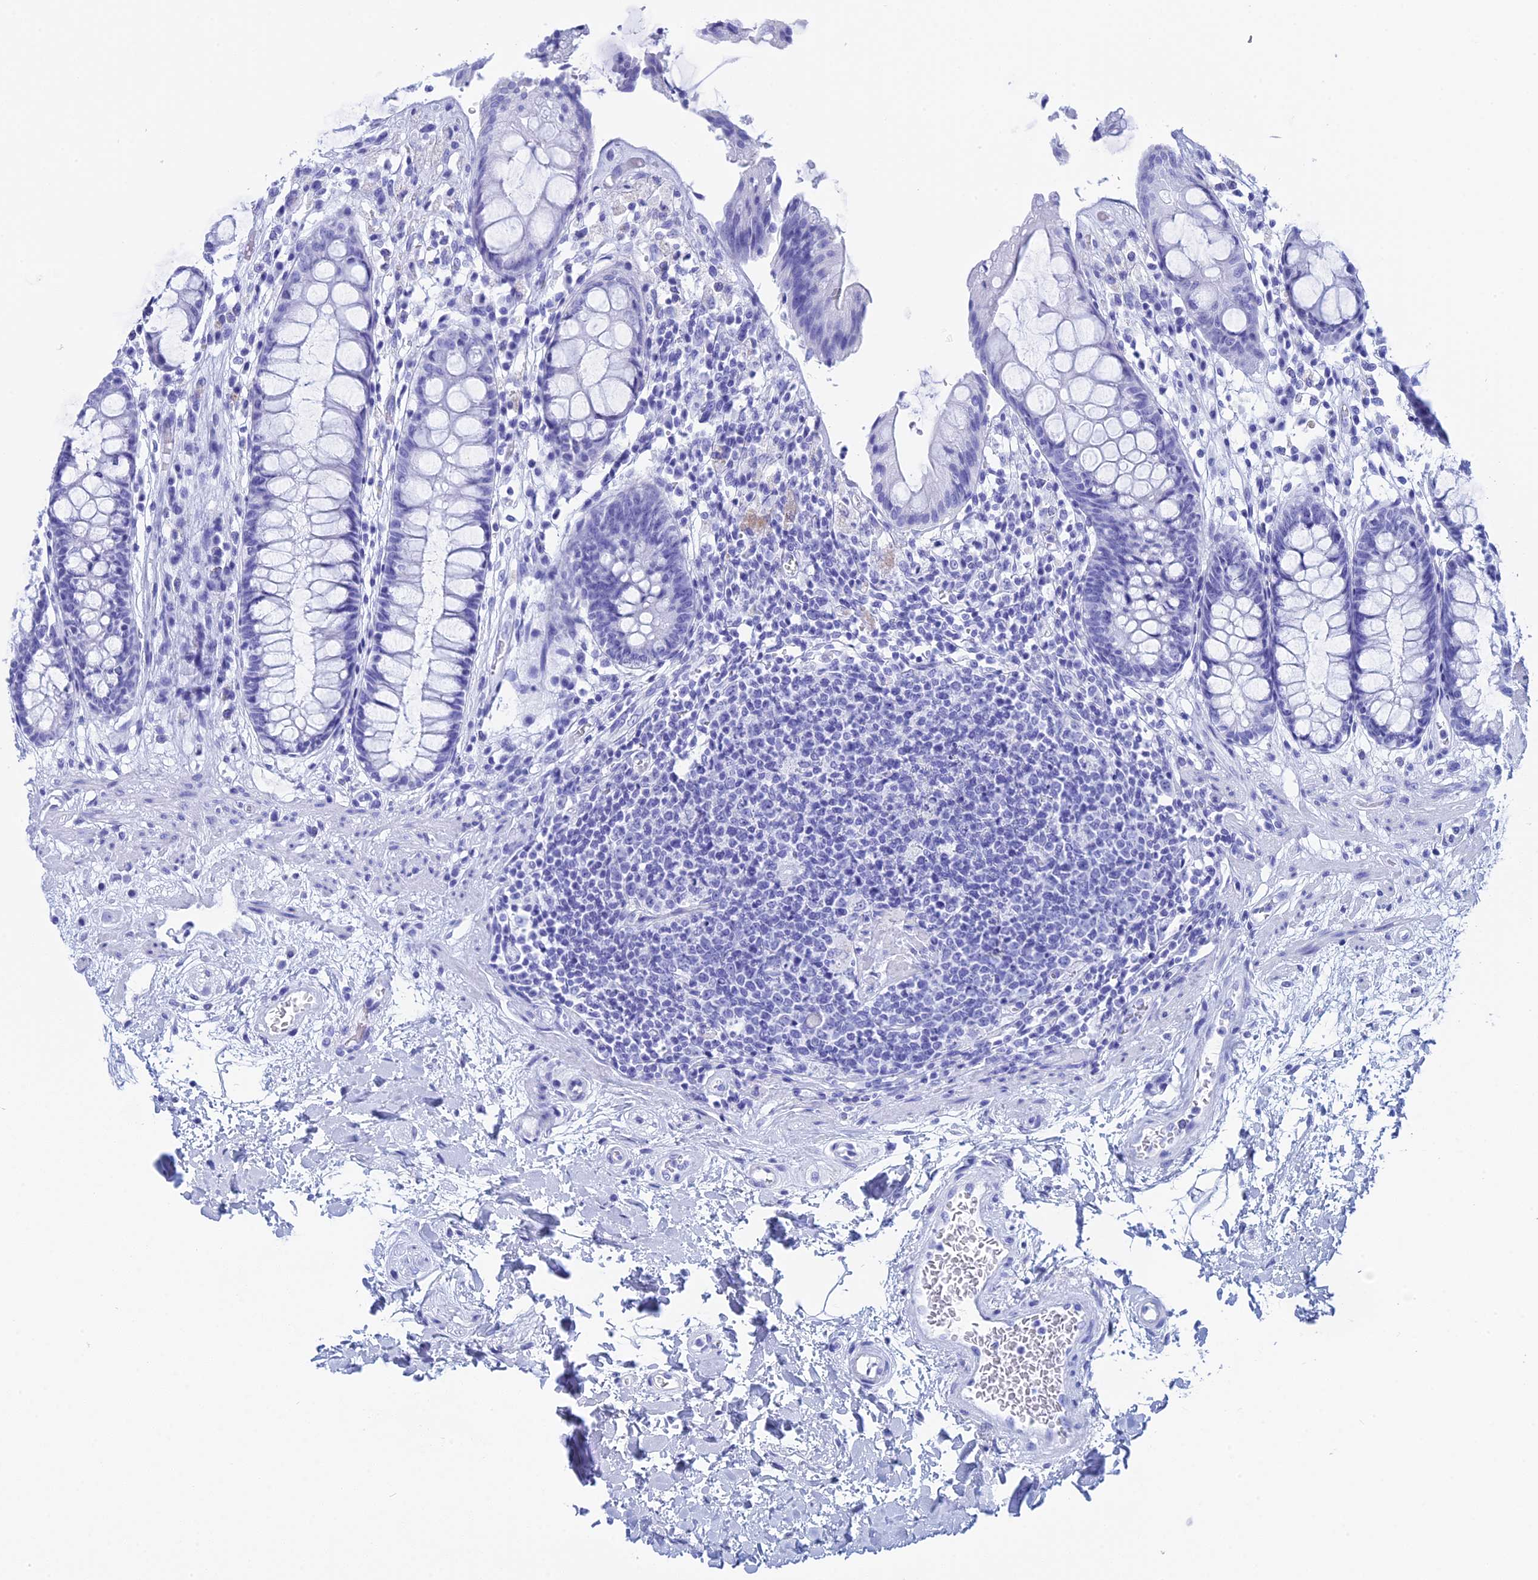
{"staining": {"intensity": "negative", "quantity": "none", "location": "none"}, "tissue": "rectum", "cell_type": "Glandular cells", "image_type": "normal", "snomed": [{"axis": "morphology", "description": "Normal tissue, NOS"}, {"axis": "topography", "description": "Rectum"}], "caption": "High power microscopy histopathology image of an immunohistochemistry micrograph of benign rectum, revealing no significant staining in glandular cells. (DAB (3,3'-diaminobenzidine) IHC with hematoxylin counter stain).", "gene": "TEX101", "patient": {"sex": "male", "age": 64}}